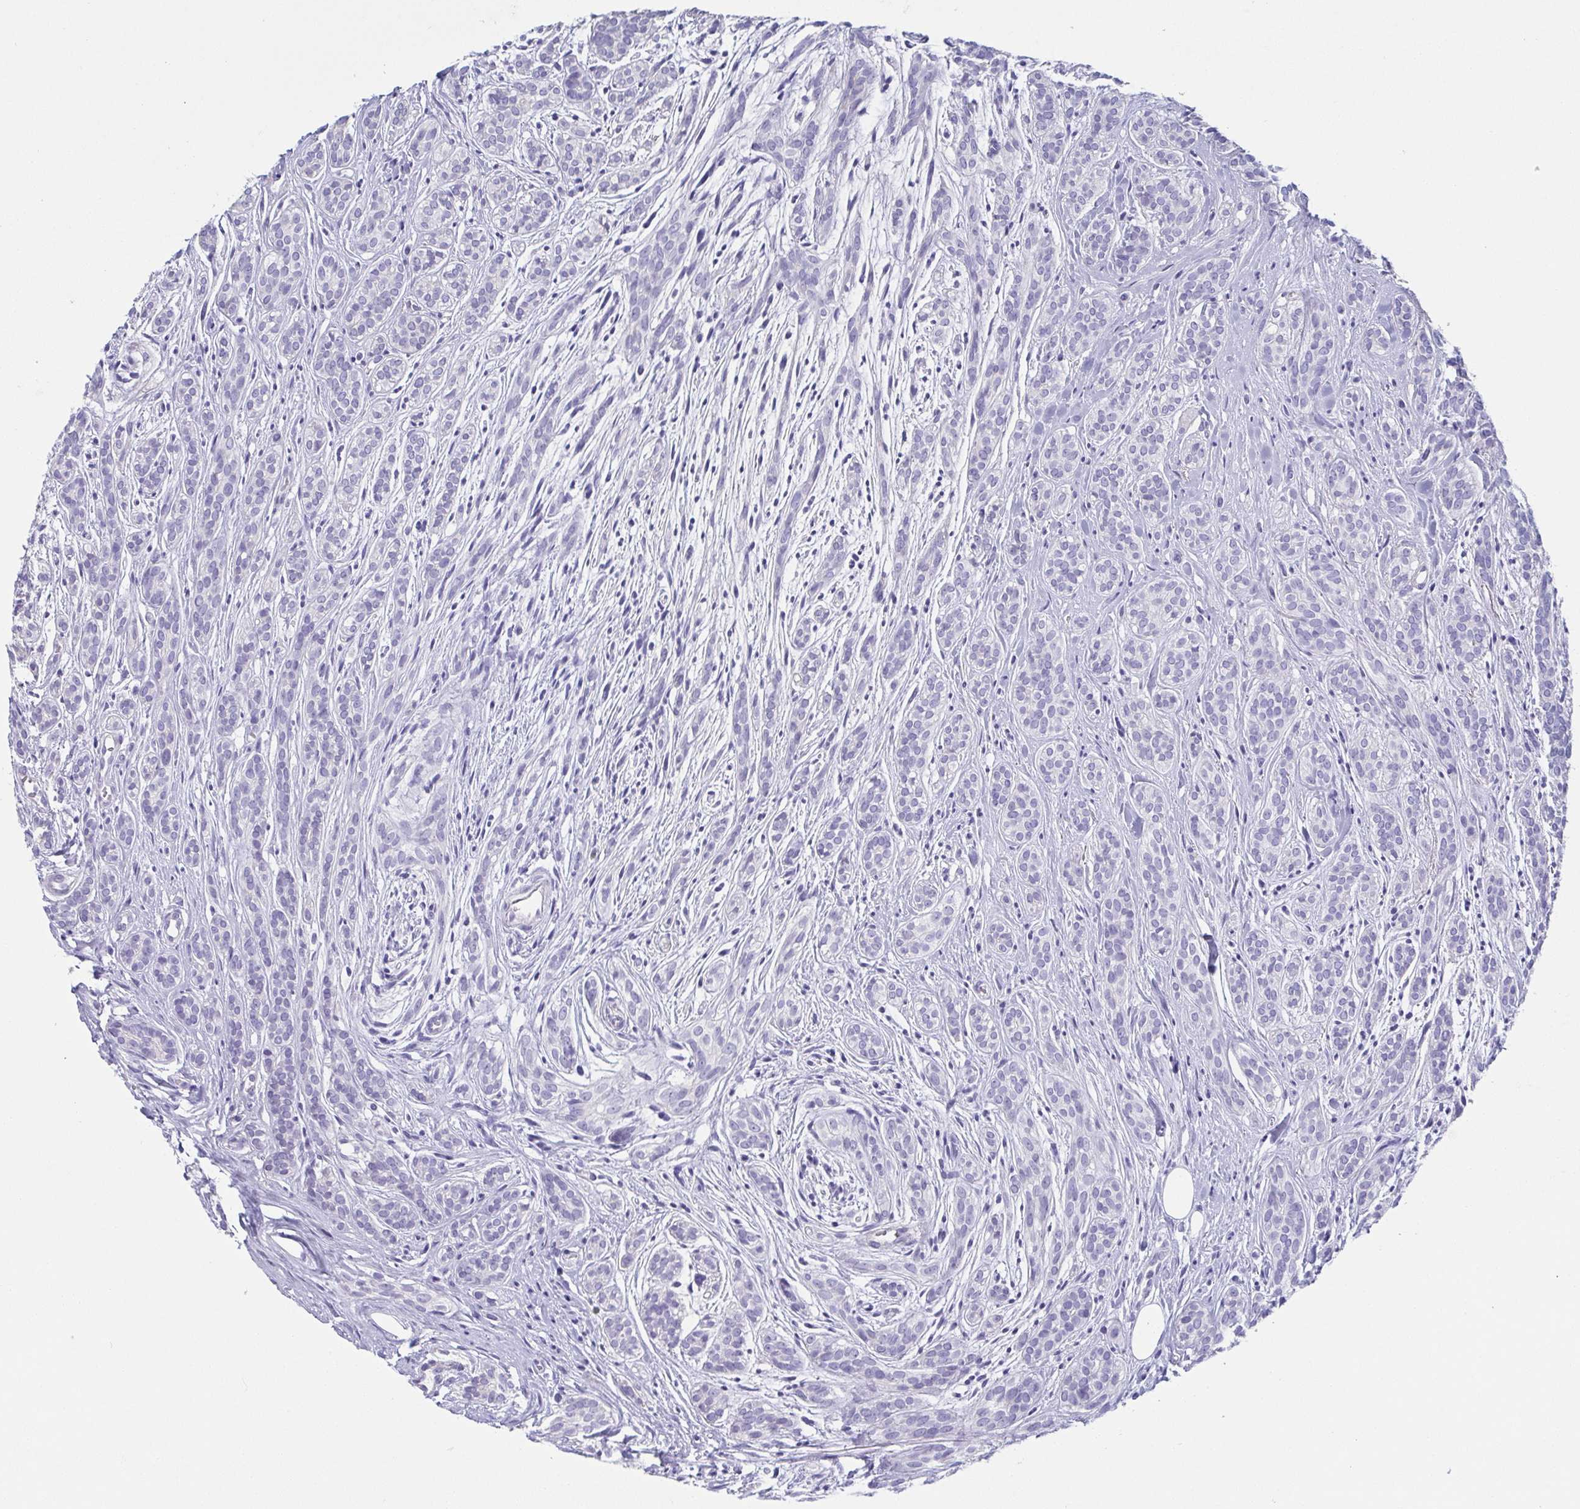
{"staining": {"intensity": "negative", "quantity": "none", "location": "none"}, "tissue": "head and neck cancer", "cell_type": "Tumor cells", "image_type": "cancer", "snomed": [{"axis": "morphology", "description": "Adenocarcinoma, NOS"}, {"axis": "topography", "description": "Head-Neck"}], "caption": "Tumor cells are negative for protein expression in human head and neck adenocarcinoma.", "gene": "PRR4", "patient": {"sex": "female", "age": 57}}